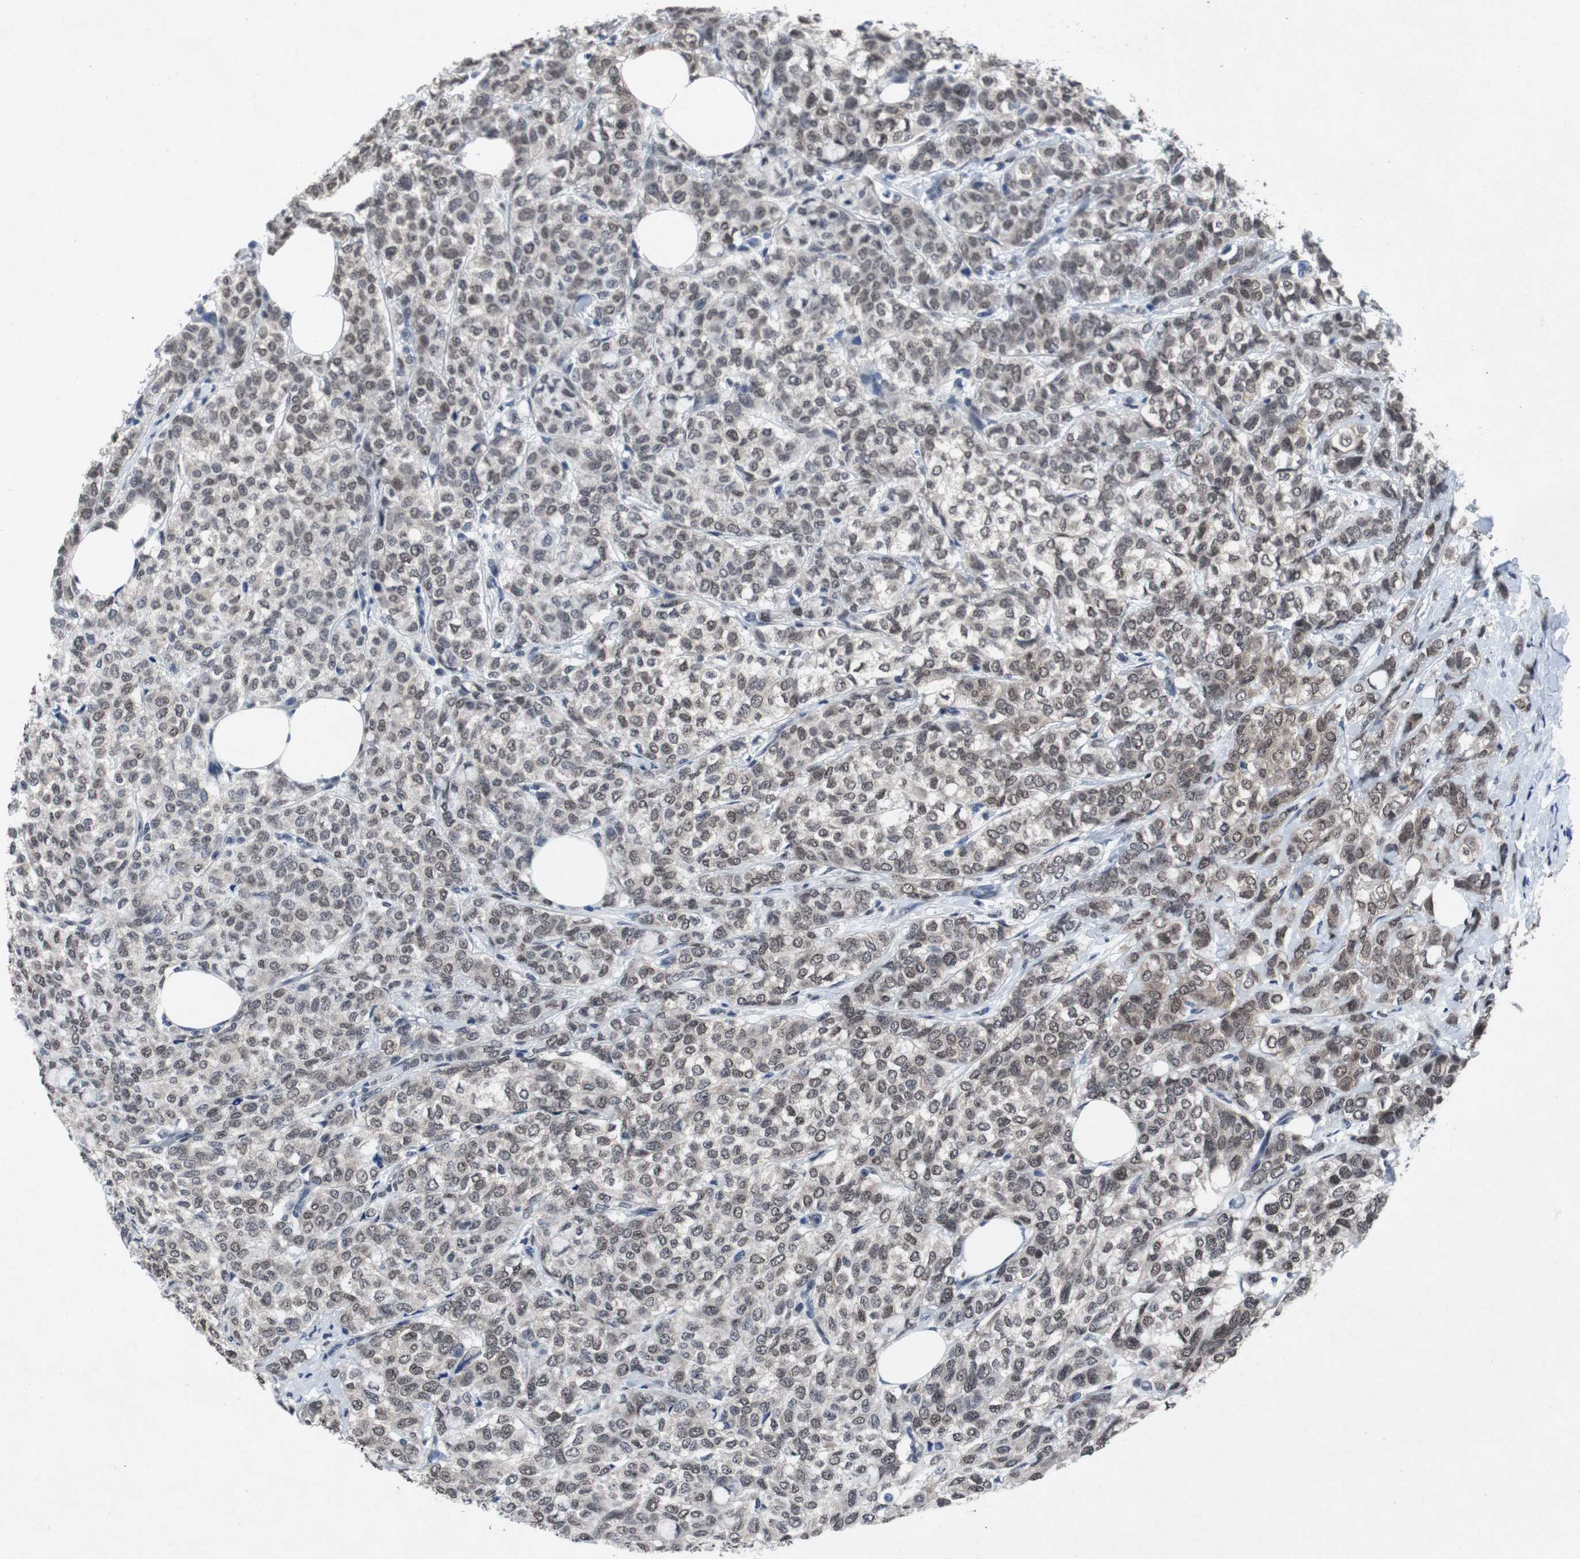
{"staining": {"intensity": "weak", "quantity": ">75%", "location": "nuclear"}, "tissue": "breast cancer", "cell_type": "Tumor cells", "image_type": "cancer", "snomed": [{"axis": "morphology", "description": "Lobular carcinoma"}, {"axis": "topography", "description": "Breast"}], "caption": "High-magnification brightfield microscopy of breast cancer stained with DAB (3,3'-diaminobenzidine) (brown) and counterstained with hematoxylin (blue). tumor cells exhibit weak nuclear staining is identified in approximately>75% of cells.", "gene": "RBM47", "patient": {"sex": "female", "age": 60}}